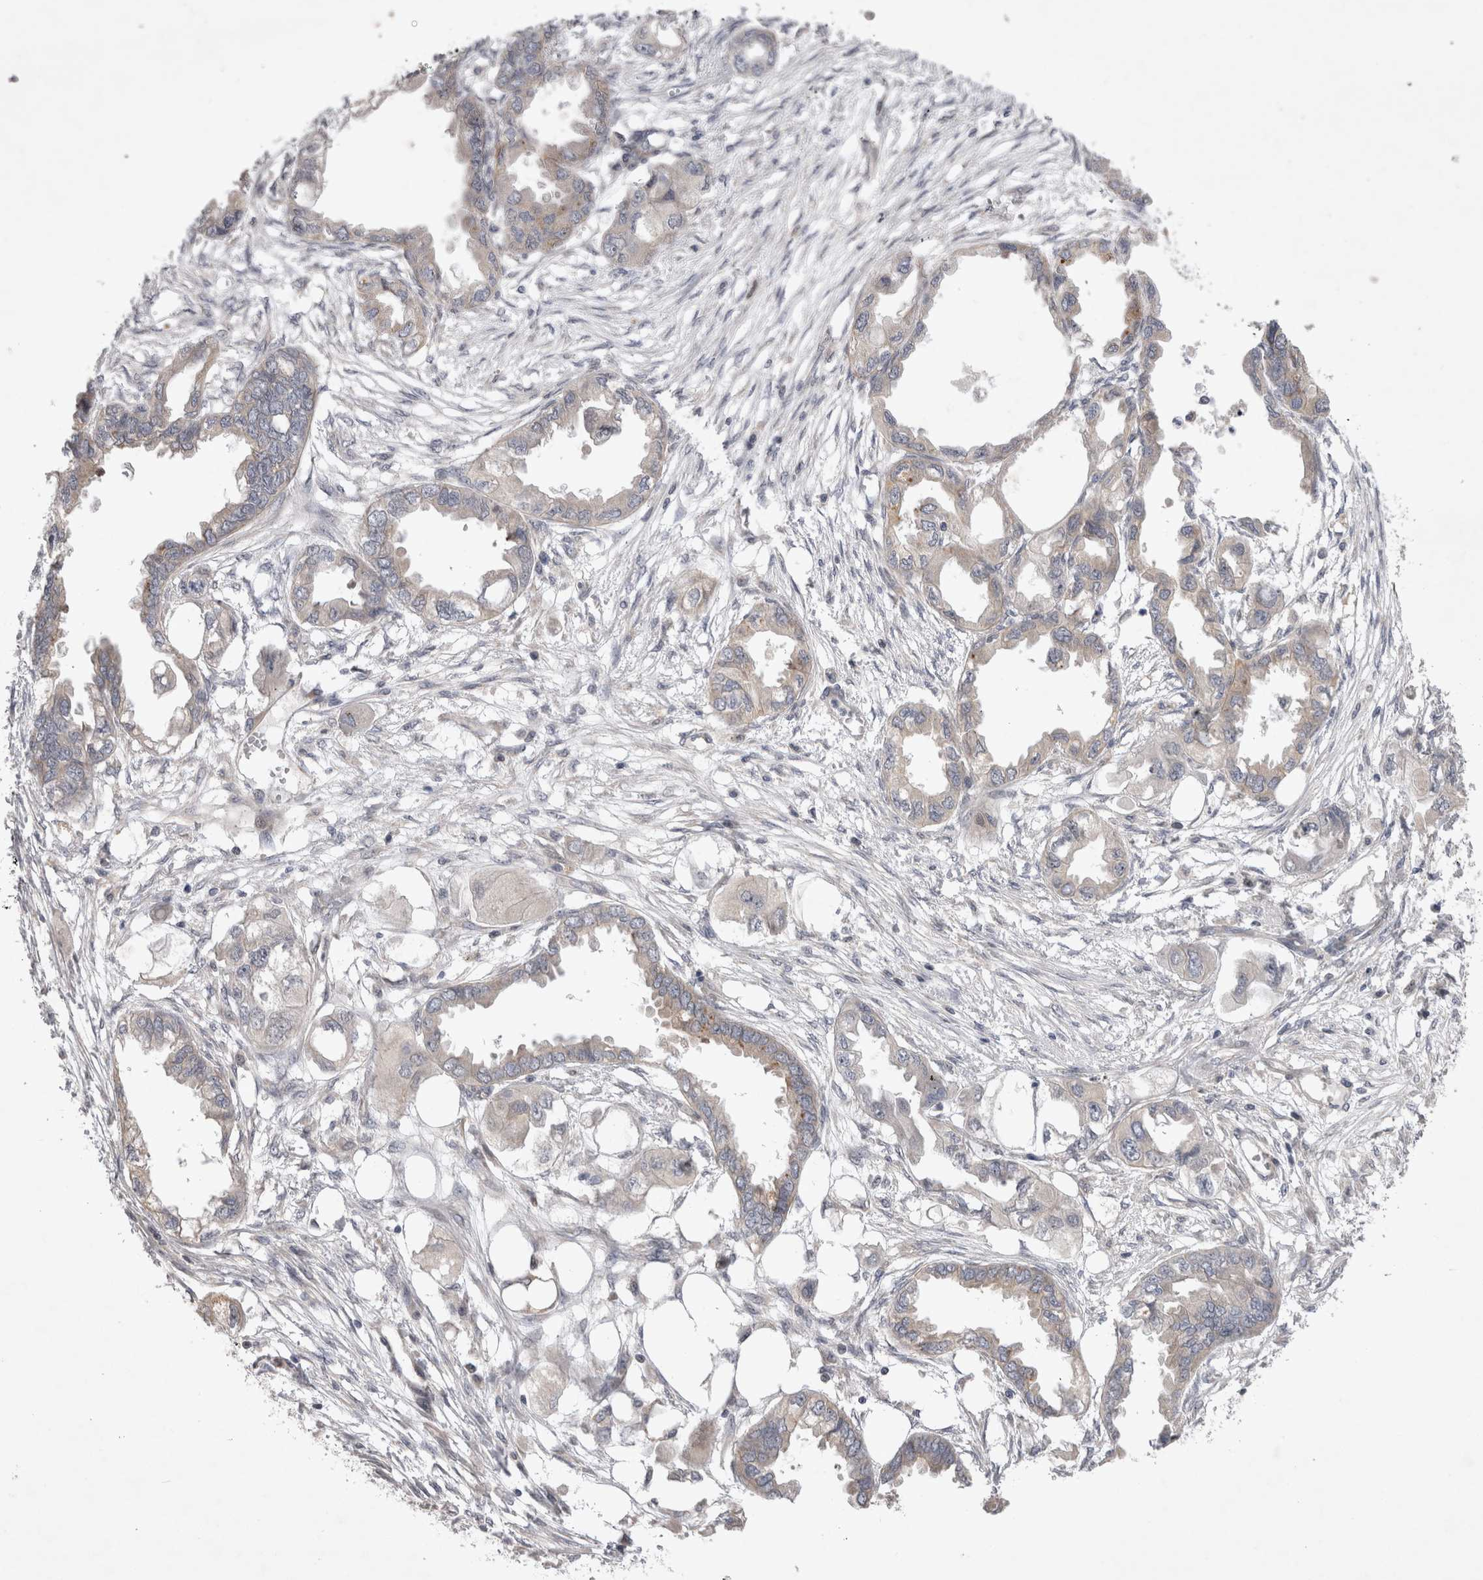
{"staining": {"intensity": "weak", "quantity": "<25%", "location": "cytoplasmic/membranous"}, "tissue": "endometrial cancer", "cell_type": "Tumor cells", "image_type": "cancer", "snomed": [{"axis": "morphology", "description": "Adenocarcinoma, NOS"}, {"axis": "morphology", "description": "Adenocarcinoma, metastatic, NOS"}, {"axis": "topography", "description": "Adipose tissue"}, {"axis": "topography", "description": "Endometrium"}], "caption": "Immunohistochemistry (IHC) photomicrograph of neoplastic tissue: endometrial adenocarcinoma stained with DAB displays no significant protein staining in tumor cells.", "gene": "NENF", "patient": {"sex": "female", "age": 67}}